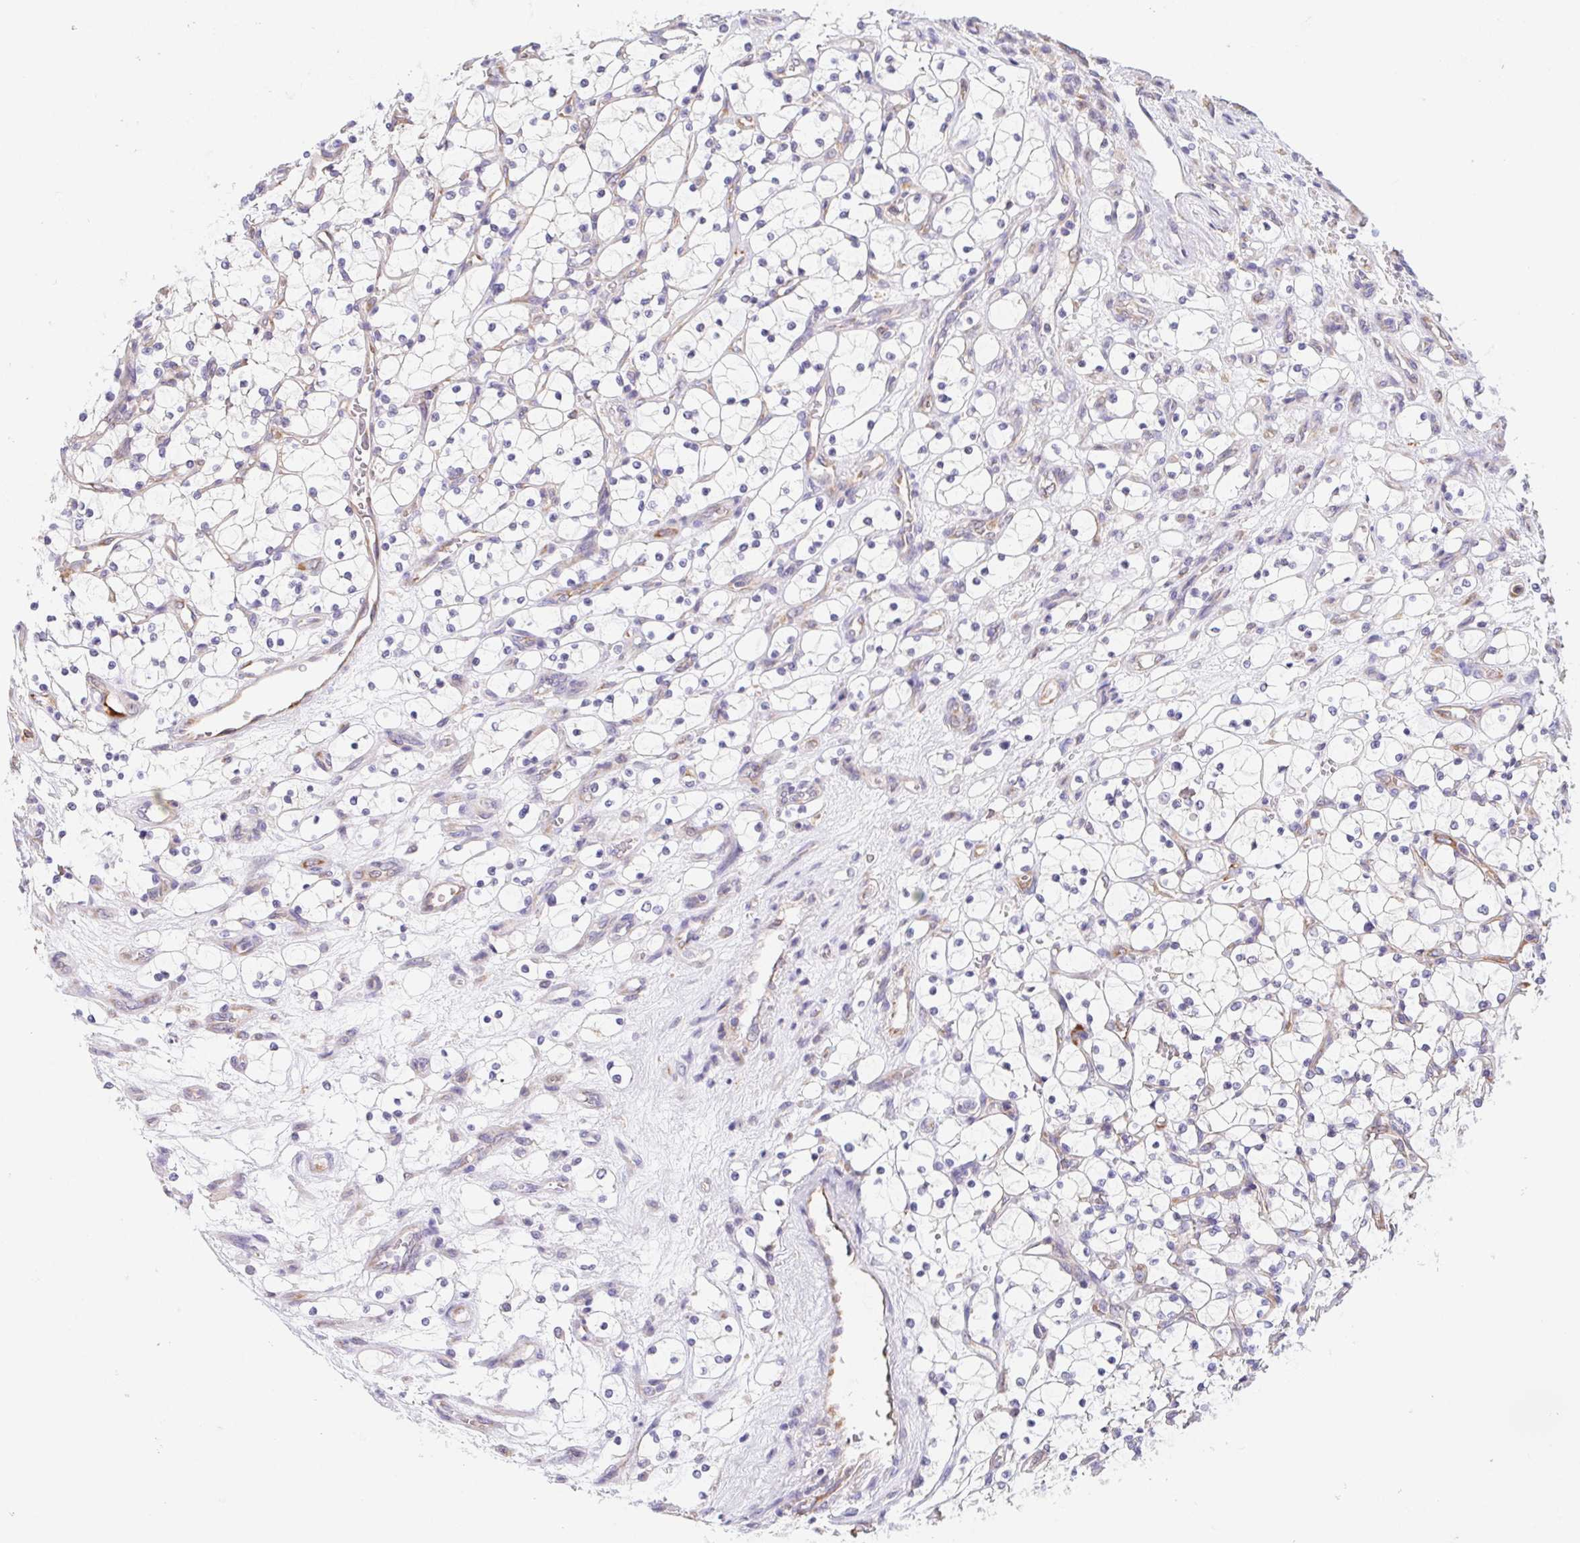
{"staining": {"intensity": "negative", "quantity": "none", "location": "none"}, "tissue": "renal cancer", "cell_type": "Tumor cells", "image_type": "cancer", "snomed": [{"axis": "morphology", "description": "Adenocarcinoma, NOS"}, {"axis": "topography", "description": "Kidney"}], "caption": "Photomicrograph shows no significant protein positivity in tumor cells of adenocarcinoma (renal). The staining is performed using DAB (3,3'-diaminobenzidine) brown chromogen with nuclei counter-stained in using hematoxylin.", "gene": "ADAM8", "patient": {"sex": "female", "age": 69}}